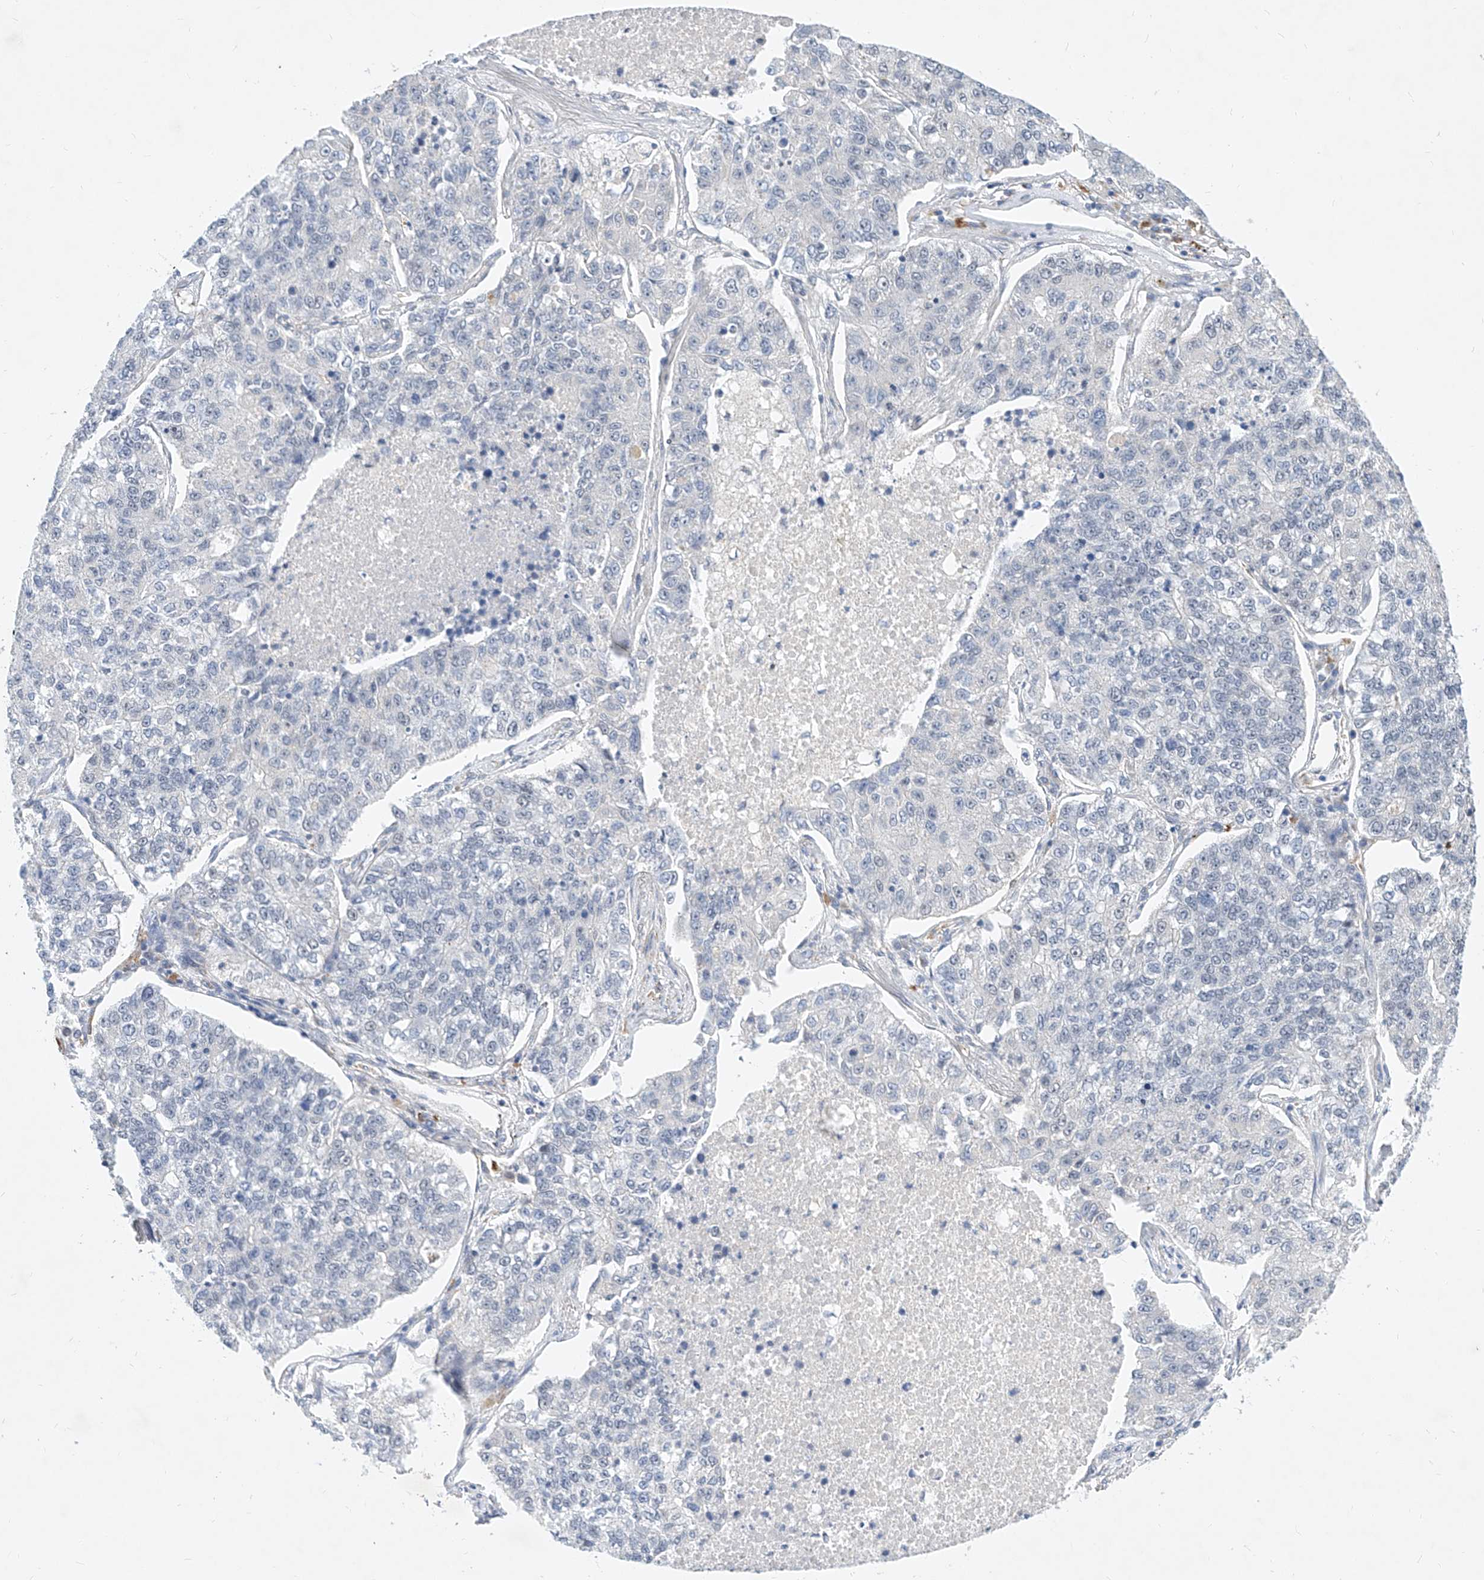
{"staining": {"intensity": "negative", "quantity": "none", "location": "none"}, "tissue": "lung cancer", "cell_type": "Tumor cells", "image_type": "cancer", "snomed": [{"axis": "morphology", "description": "Adenocarcinoma, NOS"}, {"axis": "topography", "description": "Lung"}], "caption": "IHC histopathology image of neoplastic tissue: human lung cancer (adenocarcinoma) stained with DAB demonstrates no significant protein expression in tumor cells.", "gene": "MX2", "patient": {"sex": "male", "age": 49}}